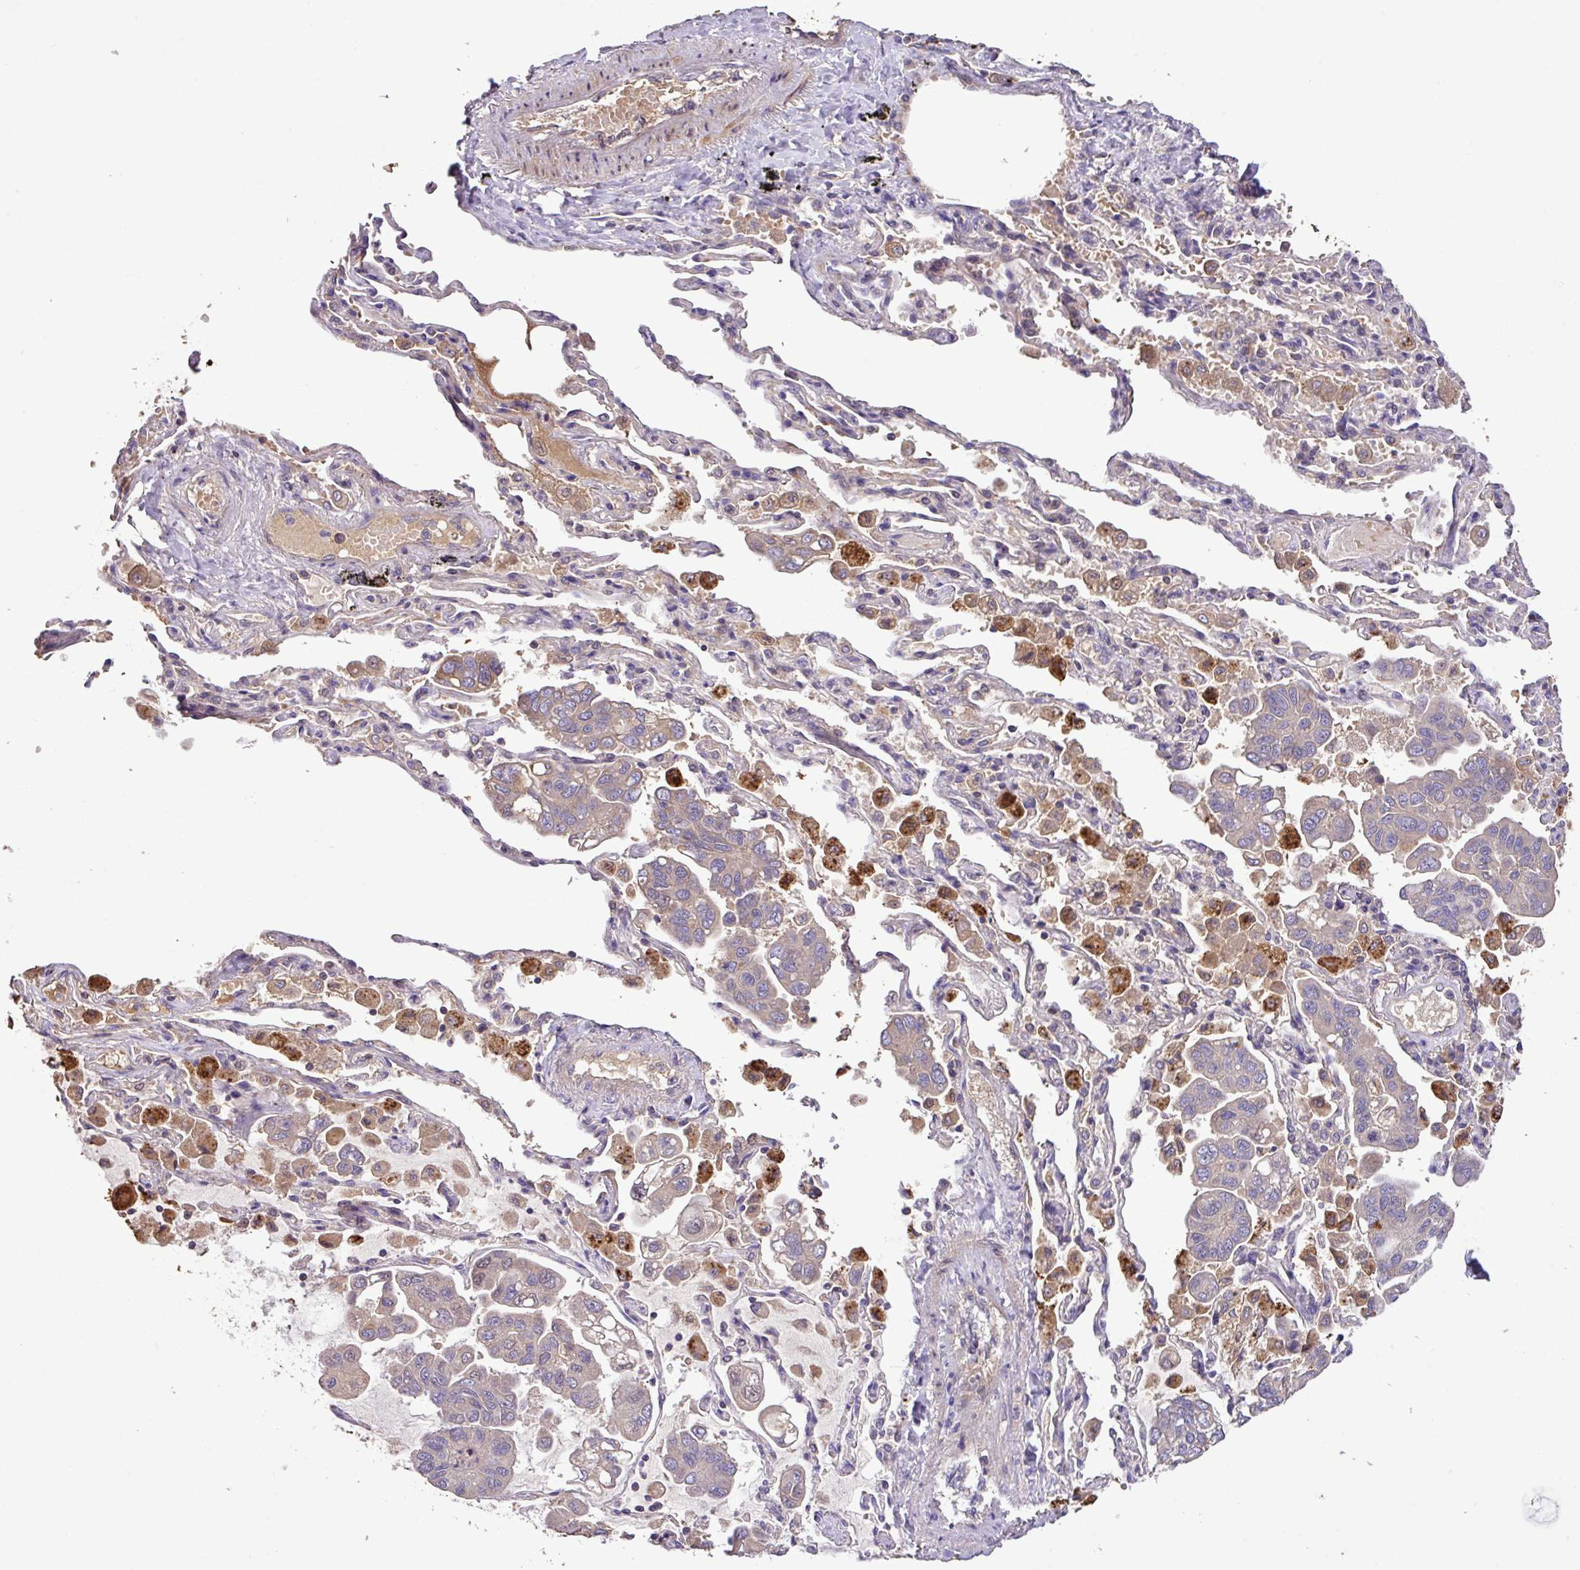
{"staining": {"intensity": "weak", "quantity": ">75%", "location": "cytoplasmic/membranous"}, "tissue": "lung cancer", "cell_type": "Tumor cells", "image_type": "cancer", "snomed": [{"axis": "morphology", "description": "Adenocarcinoma, NOS"}, {"axis": "topography", "description": "Lung"}], "caption": "A brown stain shows weak cytoplasmic/membranous expression of a protein in human lung cancer (adenocarcinoma) tumor cells.", "gene": "ZNF266", "patient": {"sex": "male", "age": 64}}